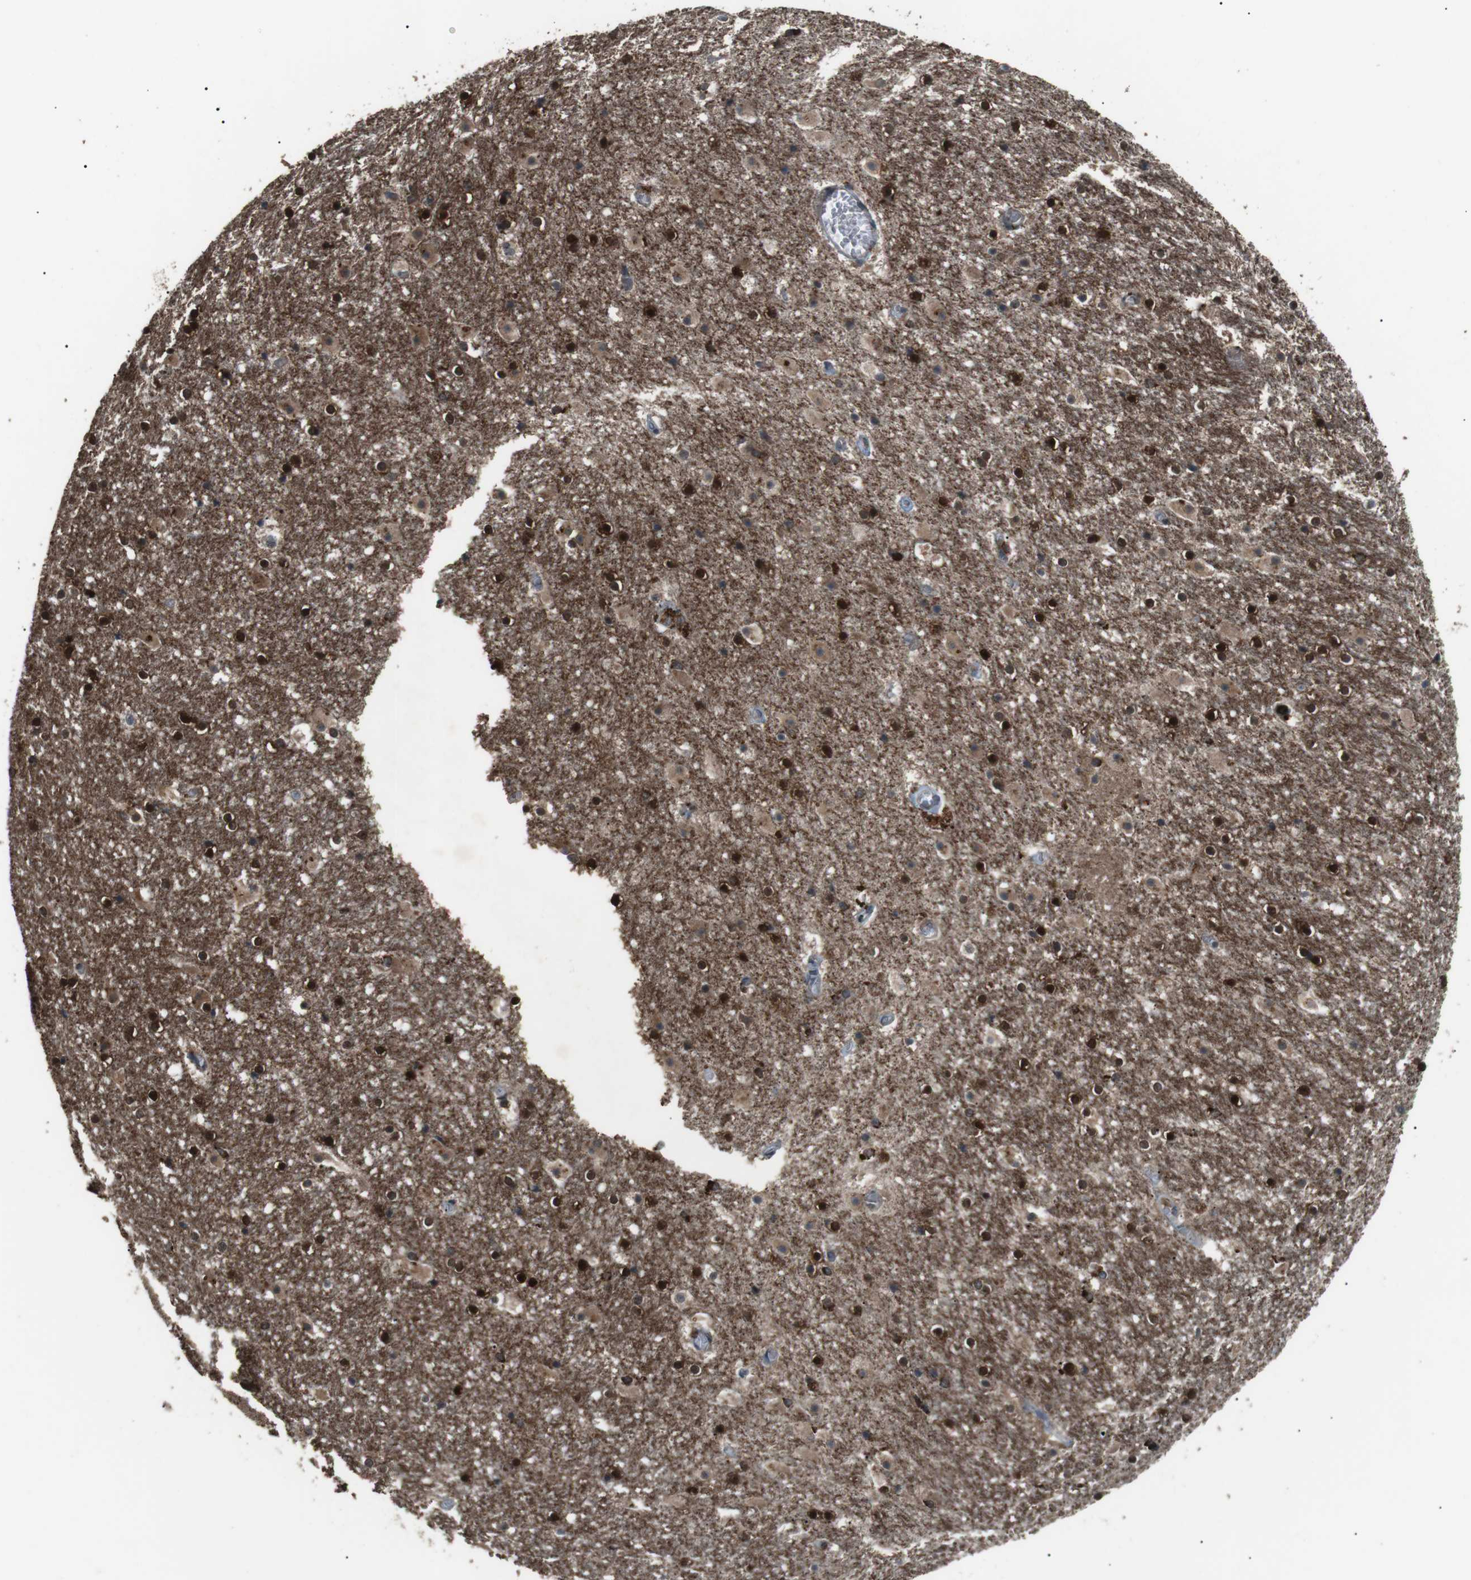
{"staining": {"intensity": "strong", "quantity": "25%-75%", "location": "nuclear"}, "tissue": "hippocampus", "cell_type": "Glial cells", "image_type": "normal", "snomed": [{"axis": "morphology", "description": "Normal tissue, NOS"}, {"axis": "topography", "description": "Hippocampus"}], "caption": "DAB (3,3'-diaminobenzidine) immunohistochemical staining of benign human hippocampus demonstrates strong nuclear protein expression in approximately 25%-75% of glial cells.", "gene": "NEK7", "patient": {"sex": "male", "age": 45}}